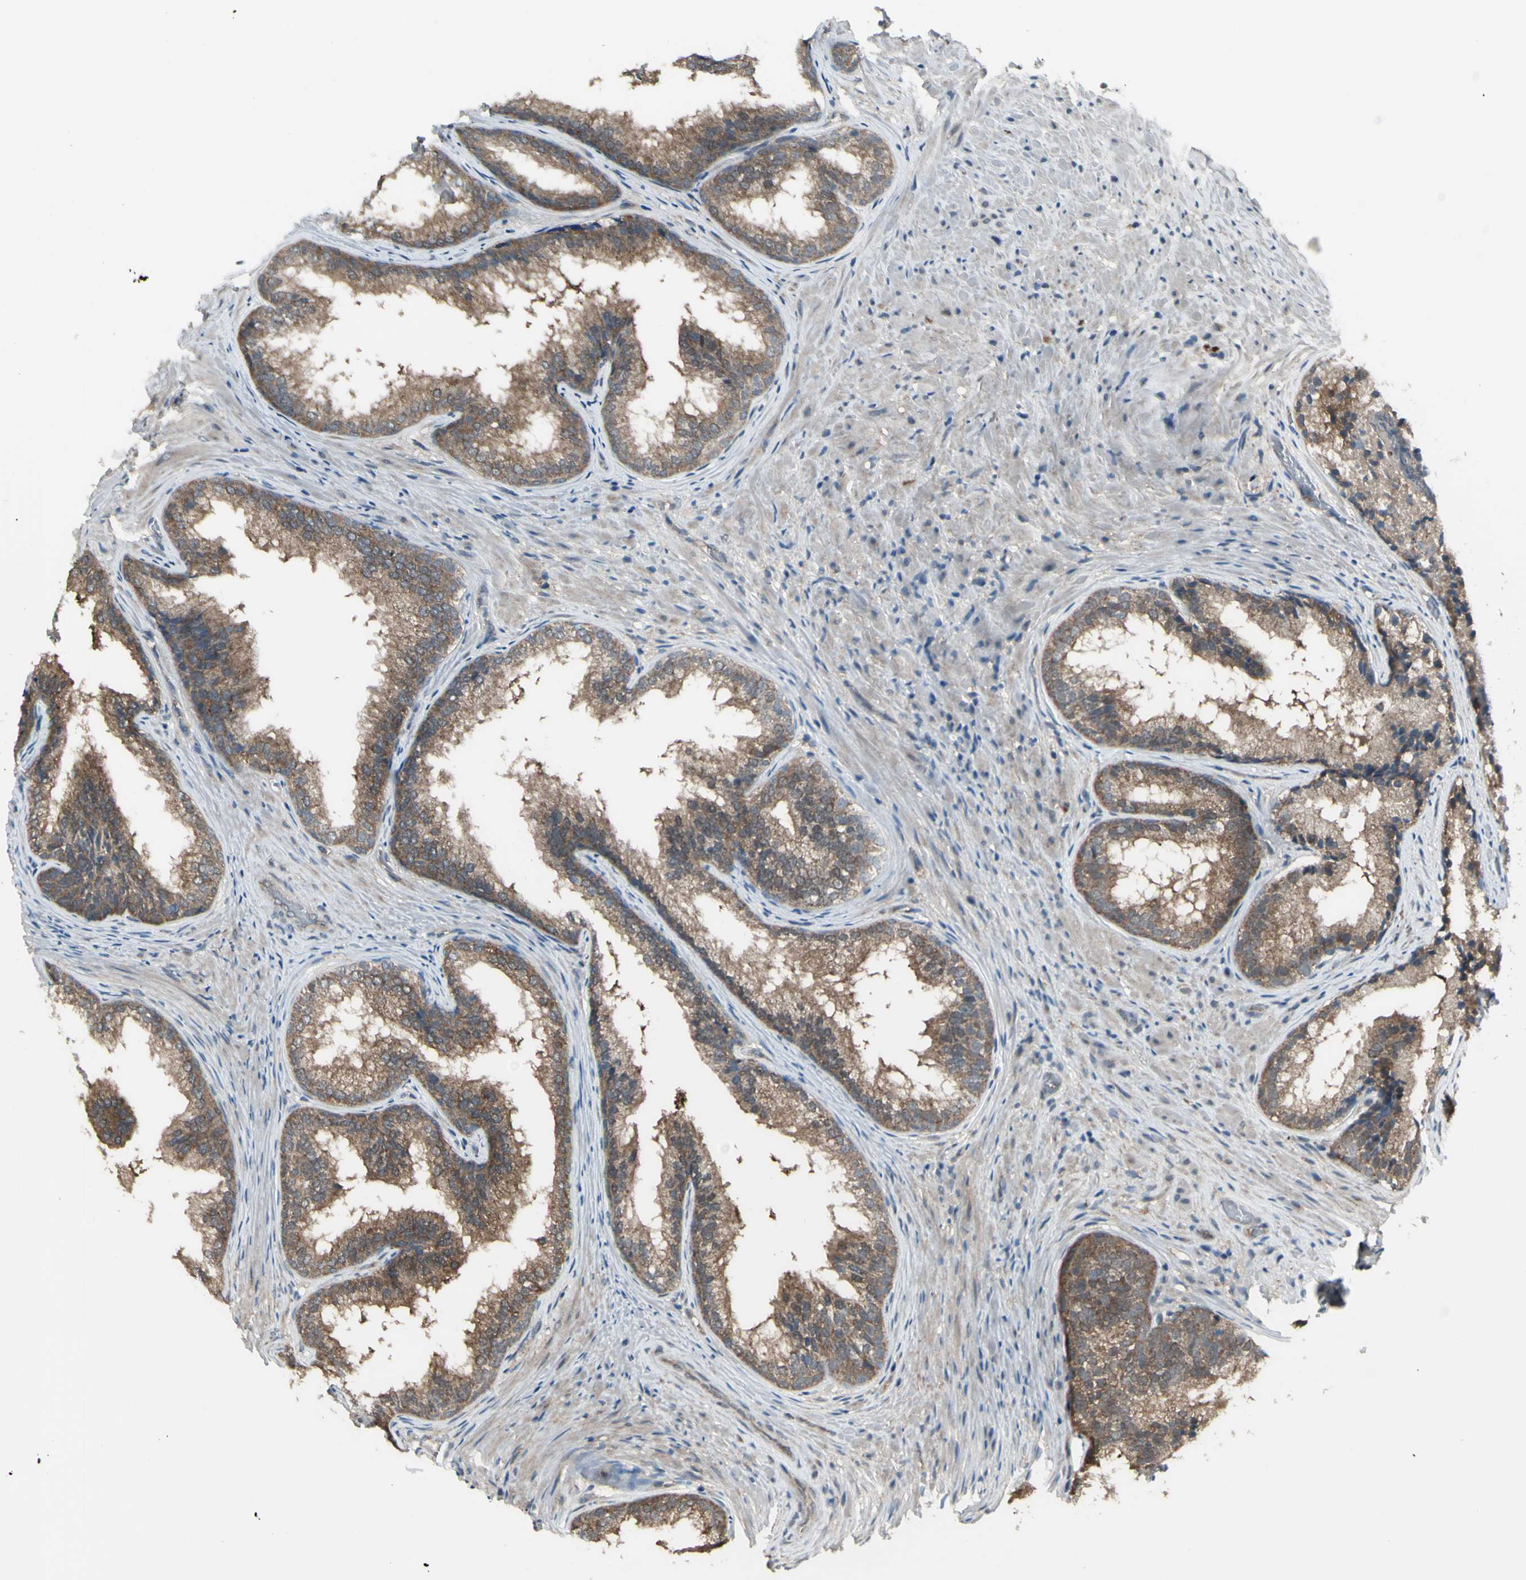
{"staining": {"intensity": "moderate", "quantity": ">75%", "location": "cytoplasmic/membranous"}, "tissue": "prostate", "cell_type": "Glandular cells", "image_type": "normal", "snomed": [{"axis": "morphology", "description": "Normal tissue, NOS"}, {"axis": "topography", "description": "Prostate"}], "caption": "IHC histopathology image of unremarkable prostate: prostate stained using IHC exhibits medium levels of moderate protein expression localized specifically in the cytoplasmic/membranous of glandular cells, appearing as a cytoplasmic/membranous brown color.", "gene": "NAXD", "patient": {"sex": "male", "age": 76}}